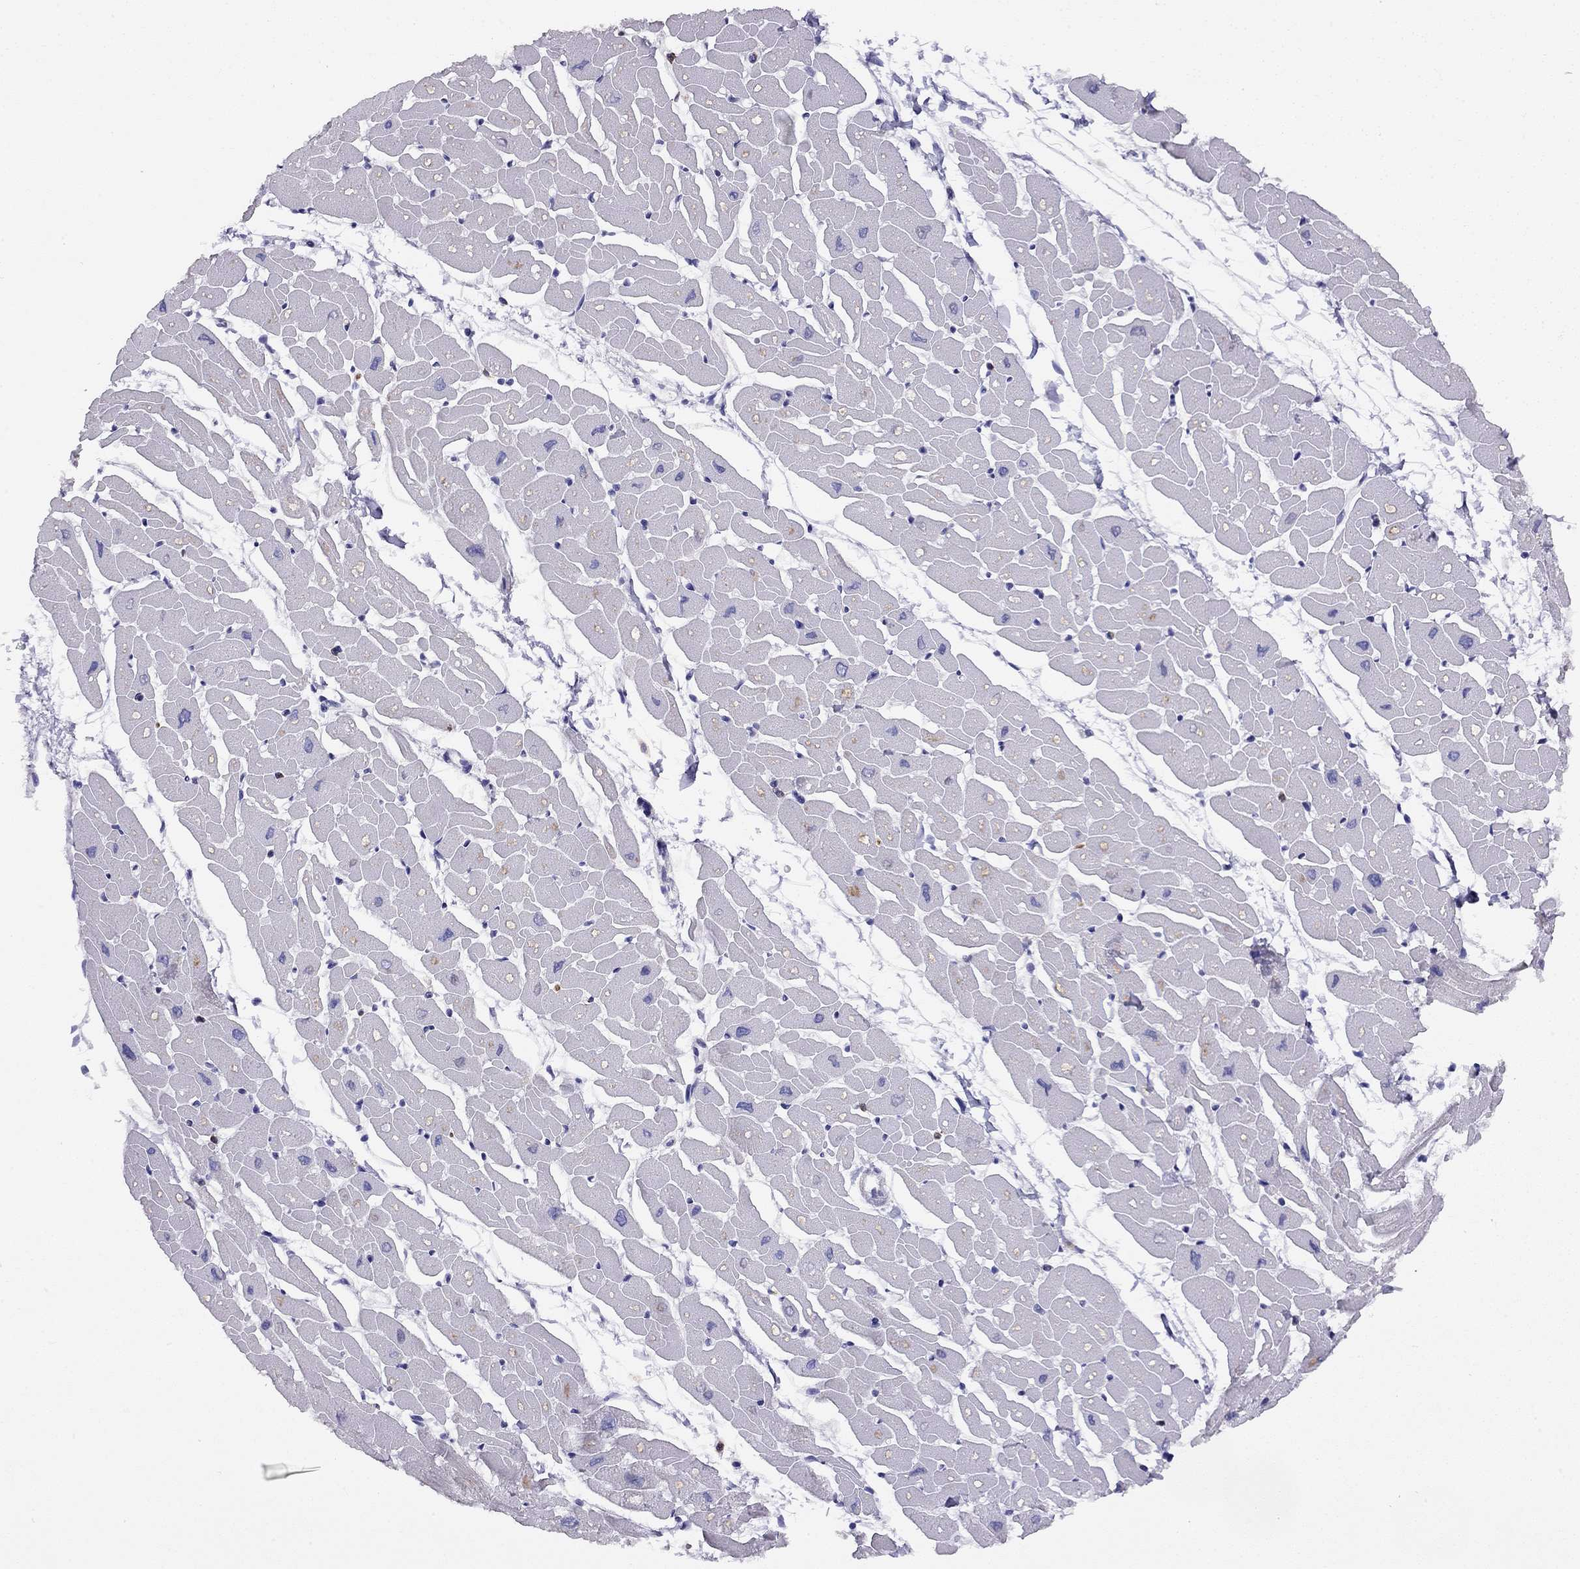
{"staining": {"intensity": "negative", "quantity": "none", "location": "none"}, "tissue": "heart muscle", "cell_type": "Cardiomyocytes", "image_type": "normal", "snomed": [{"axis": "morphology", "description": "Normal tissue, NOS"}, {"axis": "topography", "description": "Heart"}], "caption": "This is an immunohistochemistry (IHC) micrograph of benign human heart muscle. There is no expression in cardiomyocytes.", "gene": "CITED1", "patient": {"sex": "male", "age": 57}}